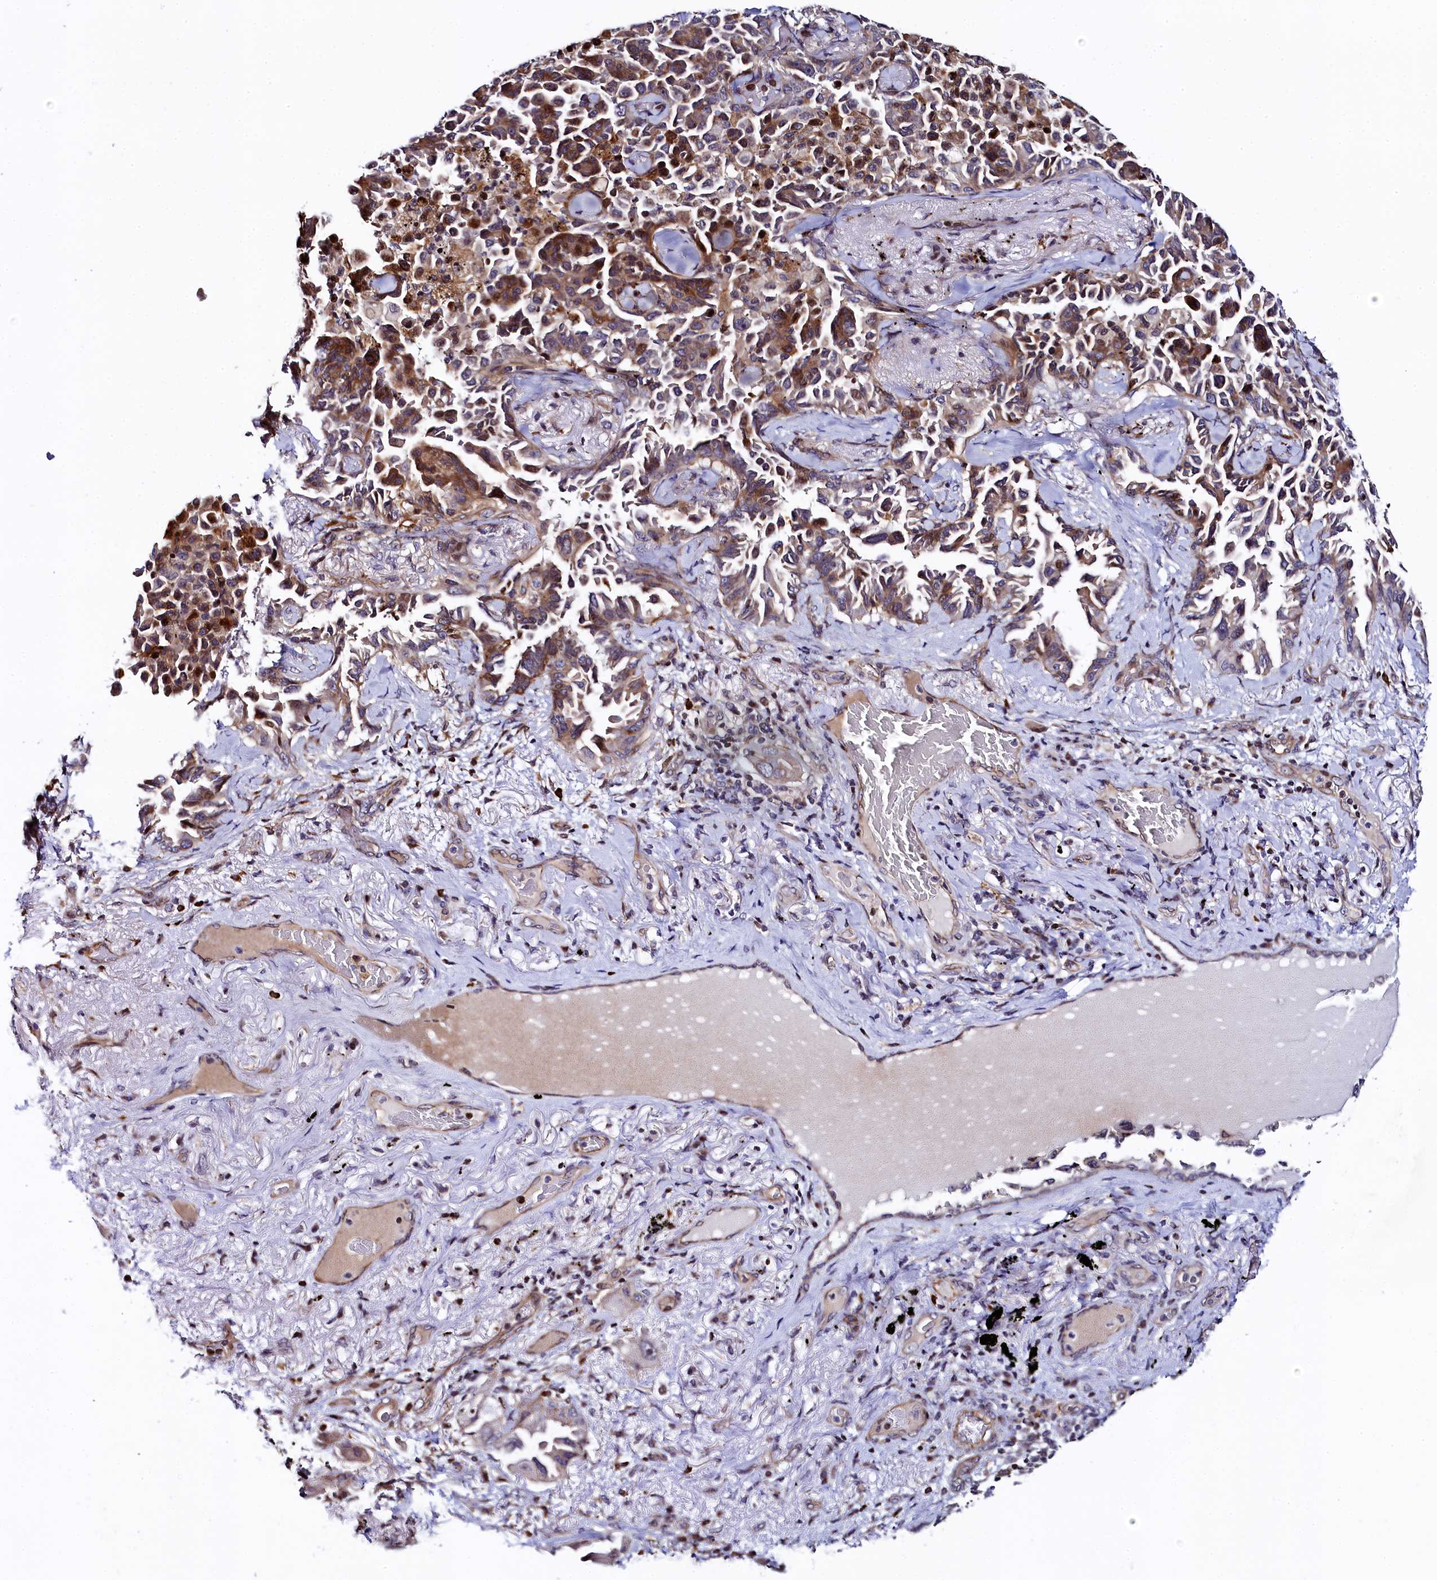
{"staining": {"intensity": "moderate", "quantity": "<25%", "location": "cytoplasmic/membranous"}, "tissue": "lung cancer", "cell_type": "Tumor cells", "image_type": "cancer", "snomed": [{"axis": "morphology", "description": "Adenocarcinoma, NOS"}, {"axis": "topography", "description": "Lung"}], "caption": "Protein expression analysis of human adenocarcinoma (lung) reveals moderate cytoplasmic/membranous expression in approximately <25% of tumor cells. The staining was performed using DAB to visualize the protein expression in brown, while the nuclei were stained in blue with hematoxylin (Magnification: 20x).", "gene": "TGDS", "patient": {"sex": "female", "age": 67}}